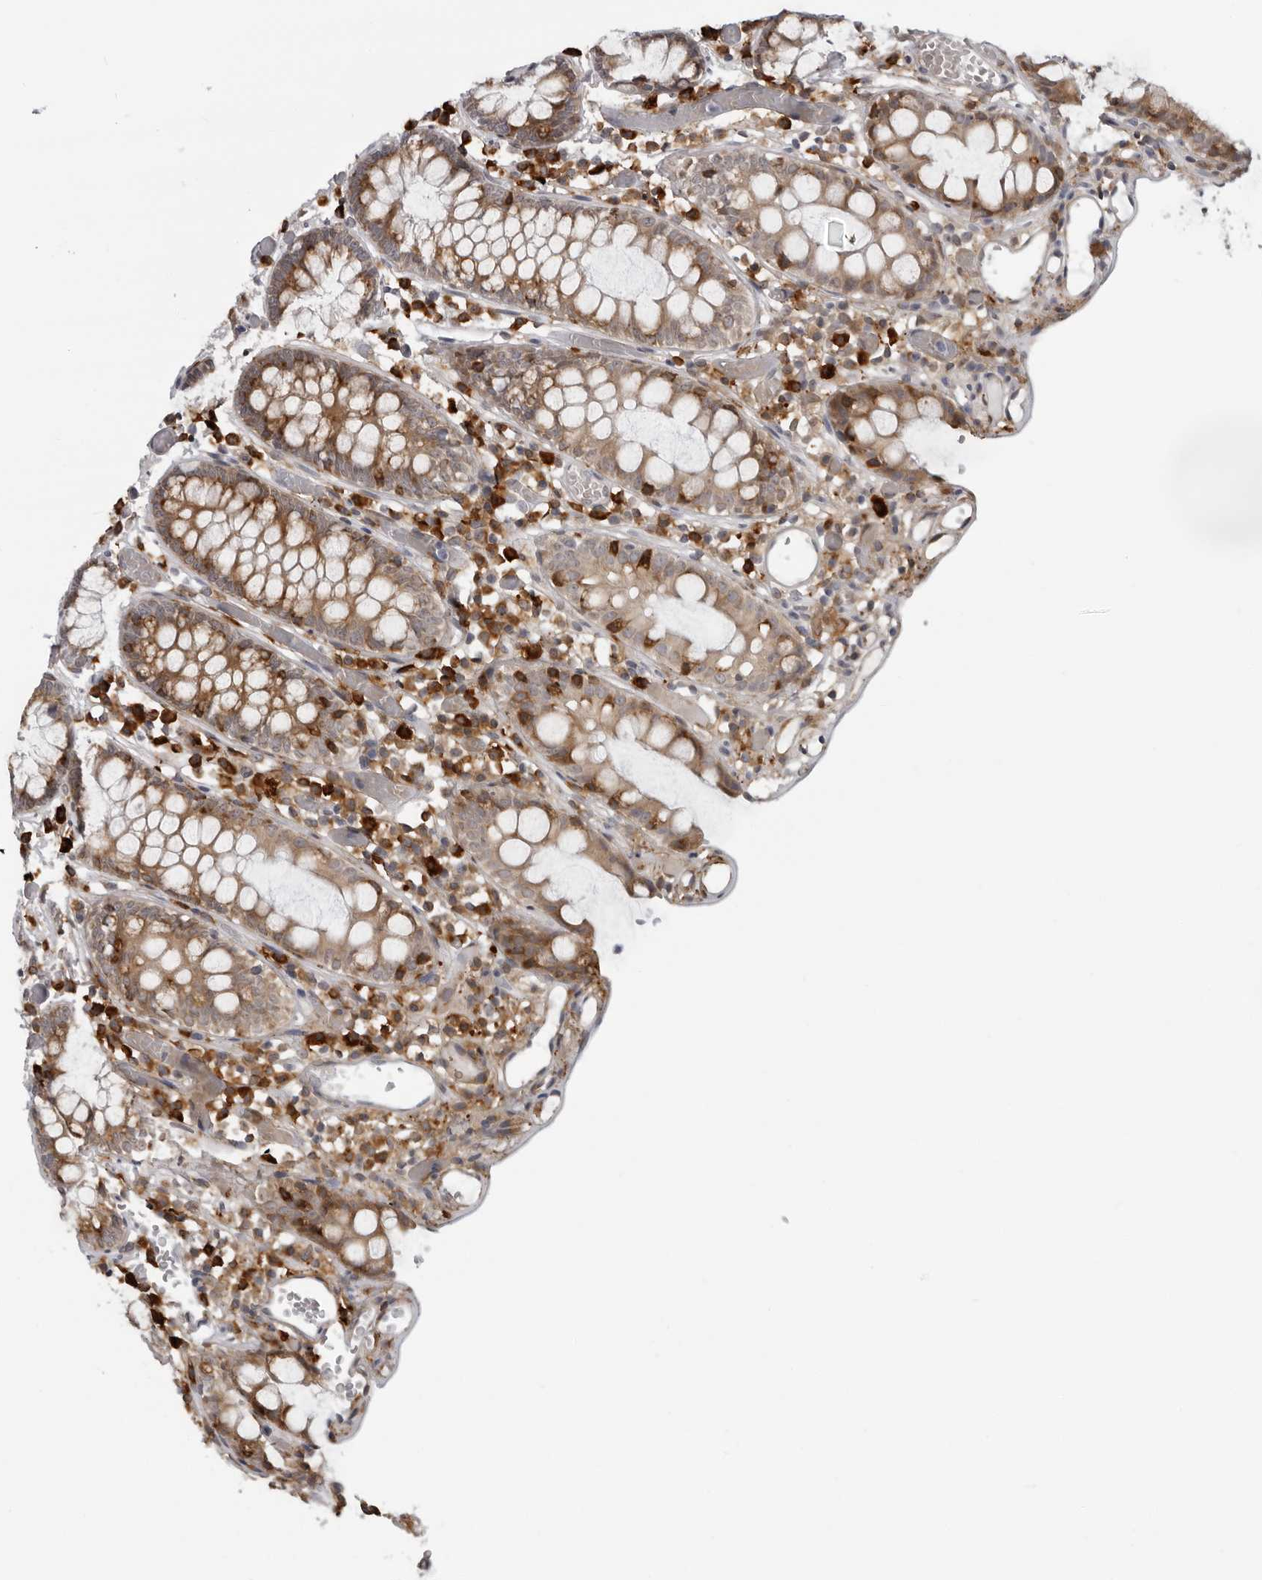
{"staining": {"intensity": "moderate", "quantity": ">75%", "location": "cytoplasmic/membranous"}, "tissue": "colon", "cell_type": "Endothelial cells", "image_type": "normal", "snomed": [{"axis": "morphology", "description": "Normal tissue, NOS"}, {"axis": "topography", "description": "Colon"}], "caption": "High-magnification brightfield microscopy of normal colon stained with DAB (brown) and counterstained with hematoxylin (blue). endothelial cells exhibit moderate cytoplasmic/membranous staining is seen in approximately>75% of cells.", "gene": "ALPK2", "patient": {"sex": "male", "age": 14}}